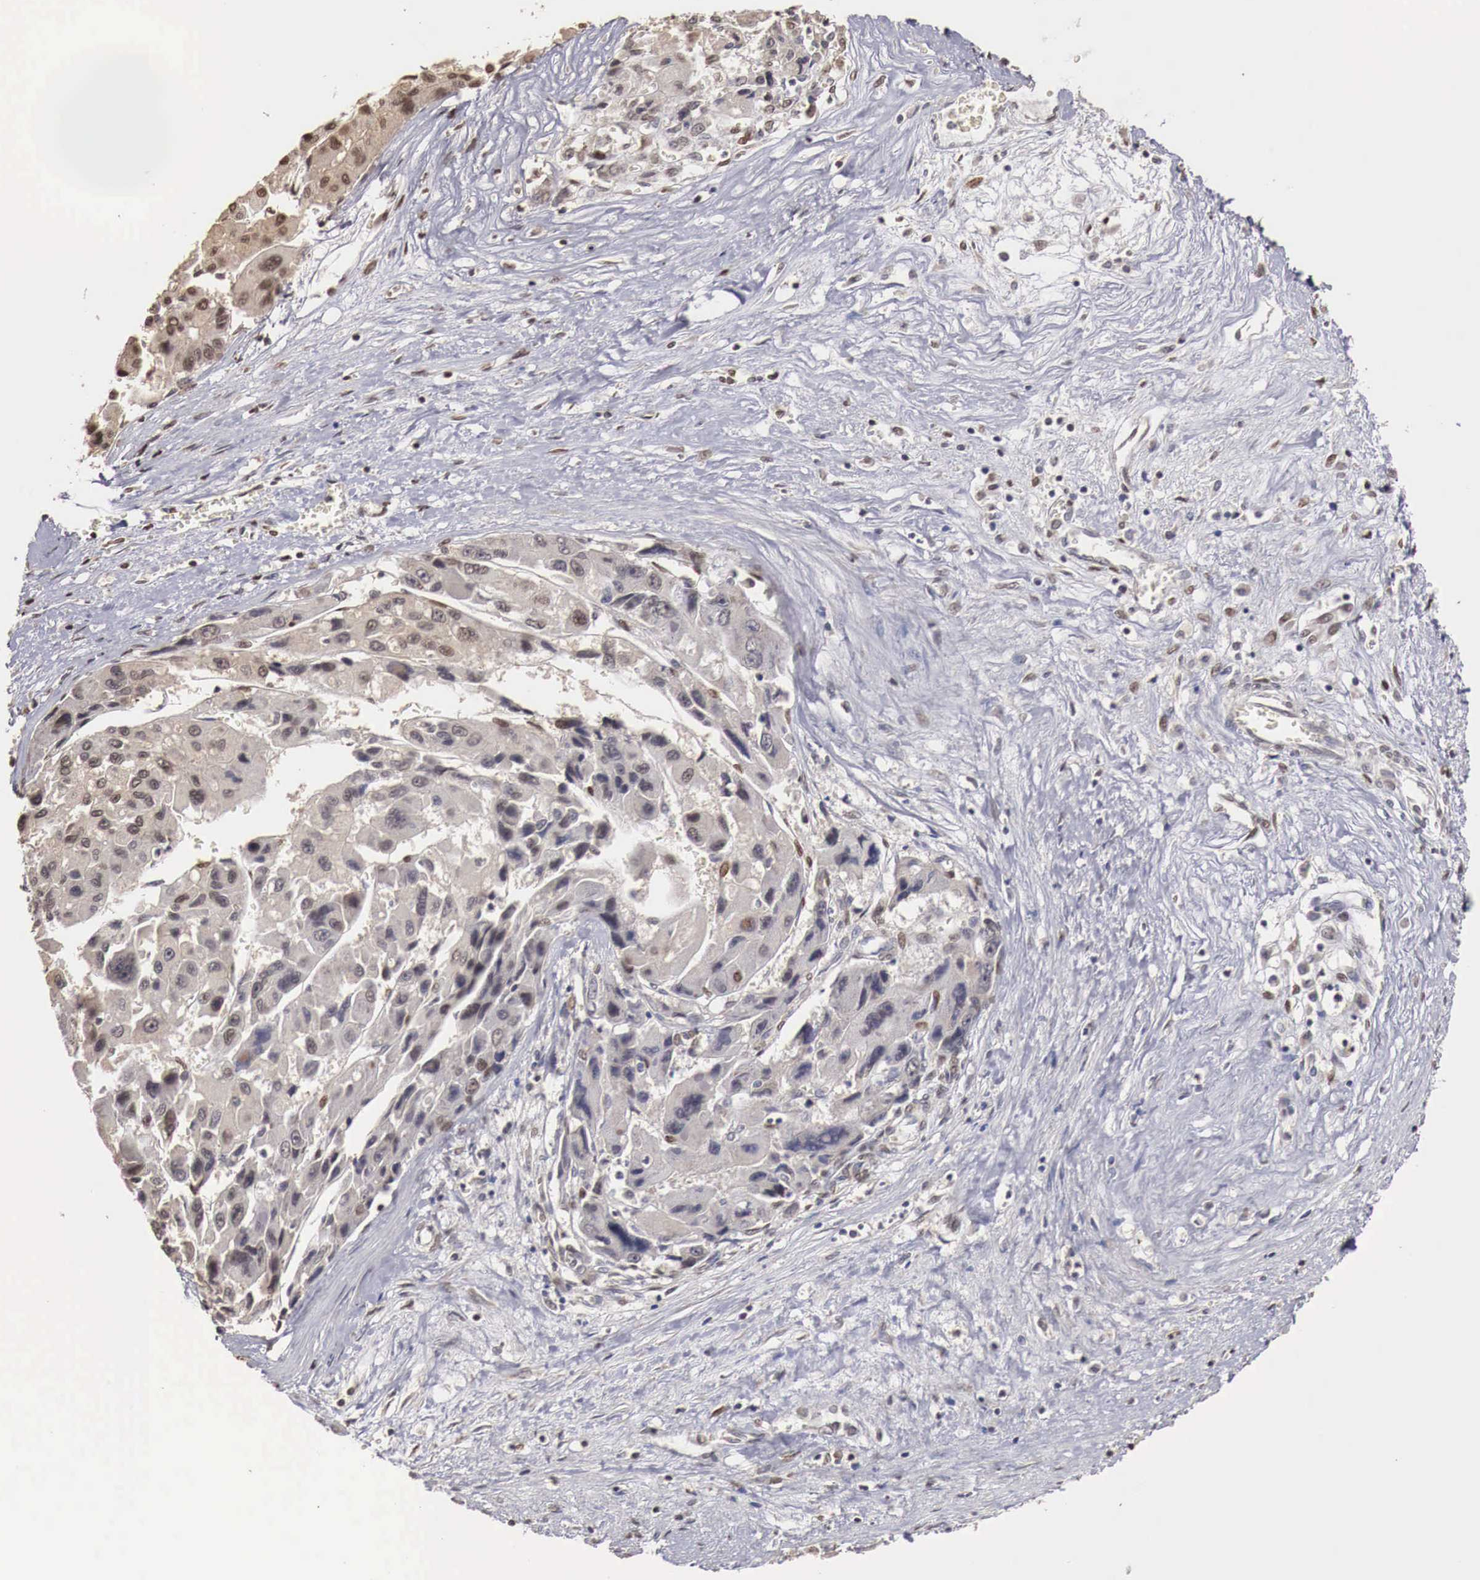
{"staining": {"intensity": "weak", "quantity": "25%-75%", "location": "cytoplasmic/membranous"}, "tissue": "liver cancer", "cell_type": "Tumor cells", "image_type": "cancer", "snomed": [{"axis": "morphology", "description": "Carcinoma, Hepatocellular, NOS"}, {"axis": "topography", "description": "Liver"}], "caption": "High-power microscopy captured an immunohistochemistry (IHC) micrograph of liver hepatocellular carcinoma, revealing weak cytoplasmic/membranous positivity in approximately 25%-75% of tumor cells. The staining was performed using DAB, with brown indicating positive protein expression. Nuclei are stained blue with hematoxylin.", "gene": "KHDRBS2", "patient": {"sex": "male", "age": 64}}